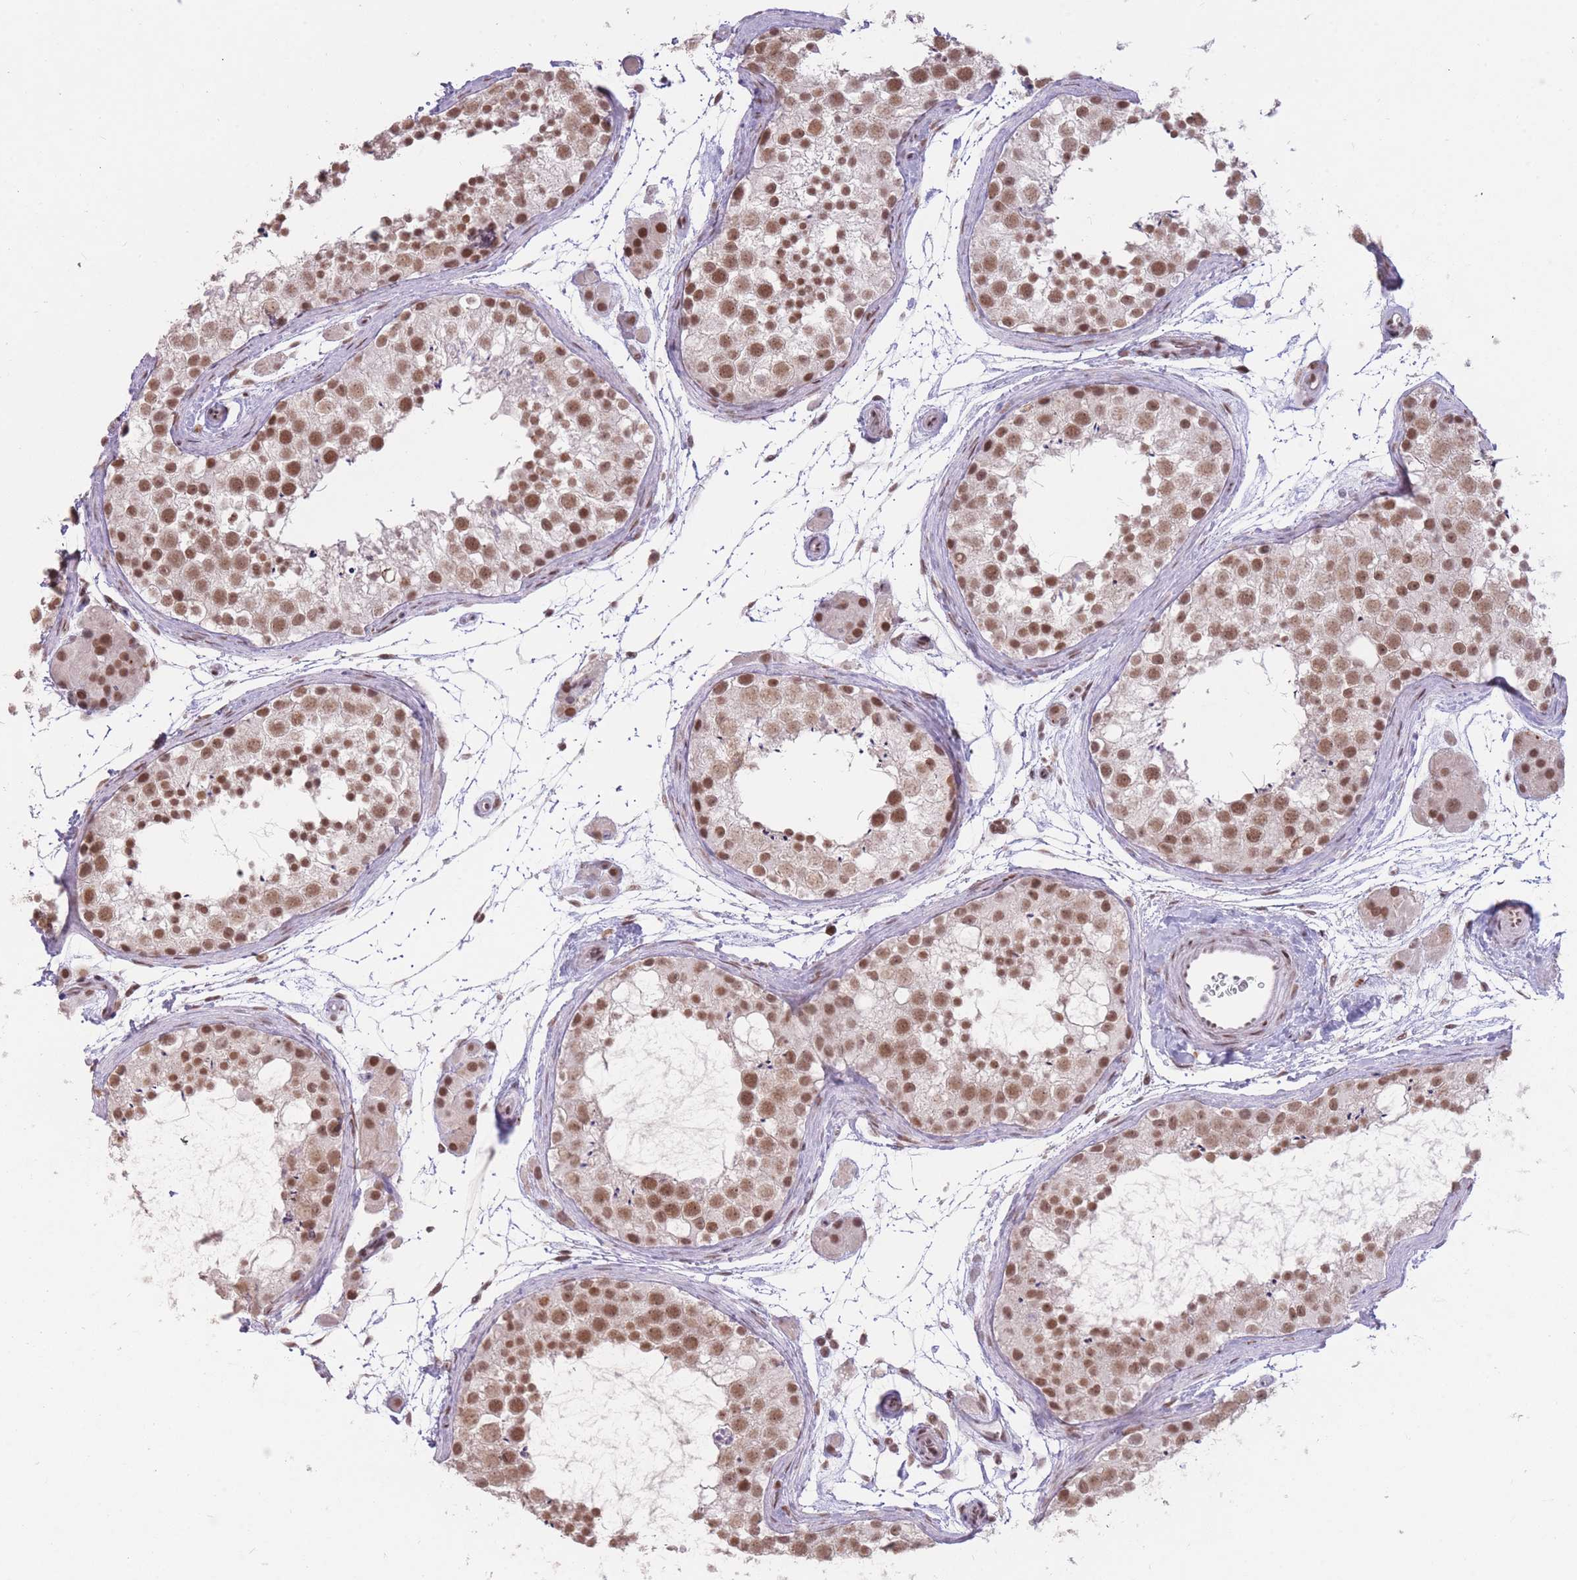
{"staining": {"intensity": "moderate", "quantity": ">75%", "location": "nuclear"}, "tissue": "testis", "cell_type": "Cells in seminiferous ducts", "image_type": "normal", "snomed": [{"axis": "morphology", "description": "Normal tissue, NOS"}, {"axis": "topography", "description": "Testis"}], "caption": "Immunohistochemistry micrograph of normal testis stained for a protein (brown), which displays medium levels of moderate nuclear expression in about >75% of cells in seminiferous ducts.", "gene": "HNRNPUL1", "patient": {"sex": "male", "age": 41}}